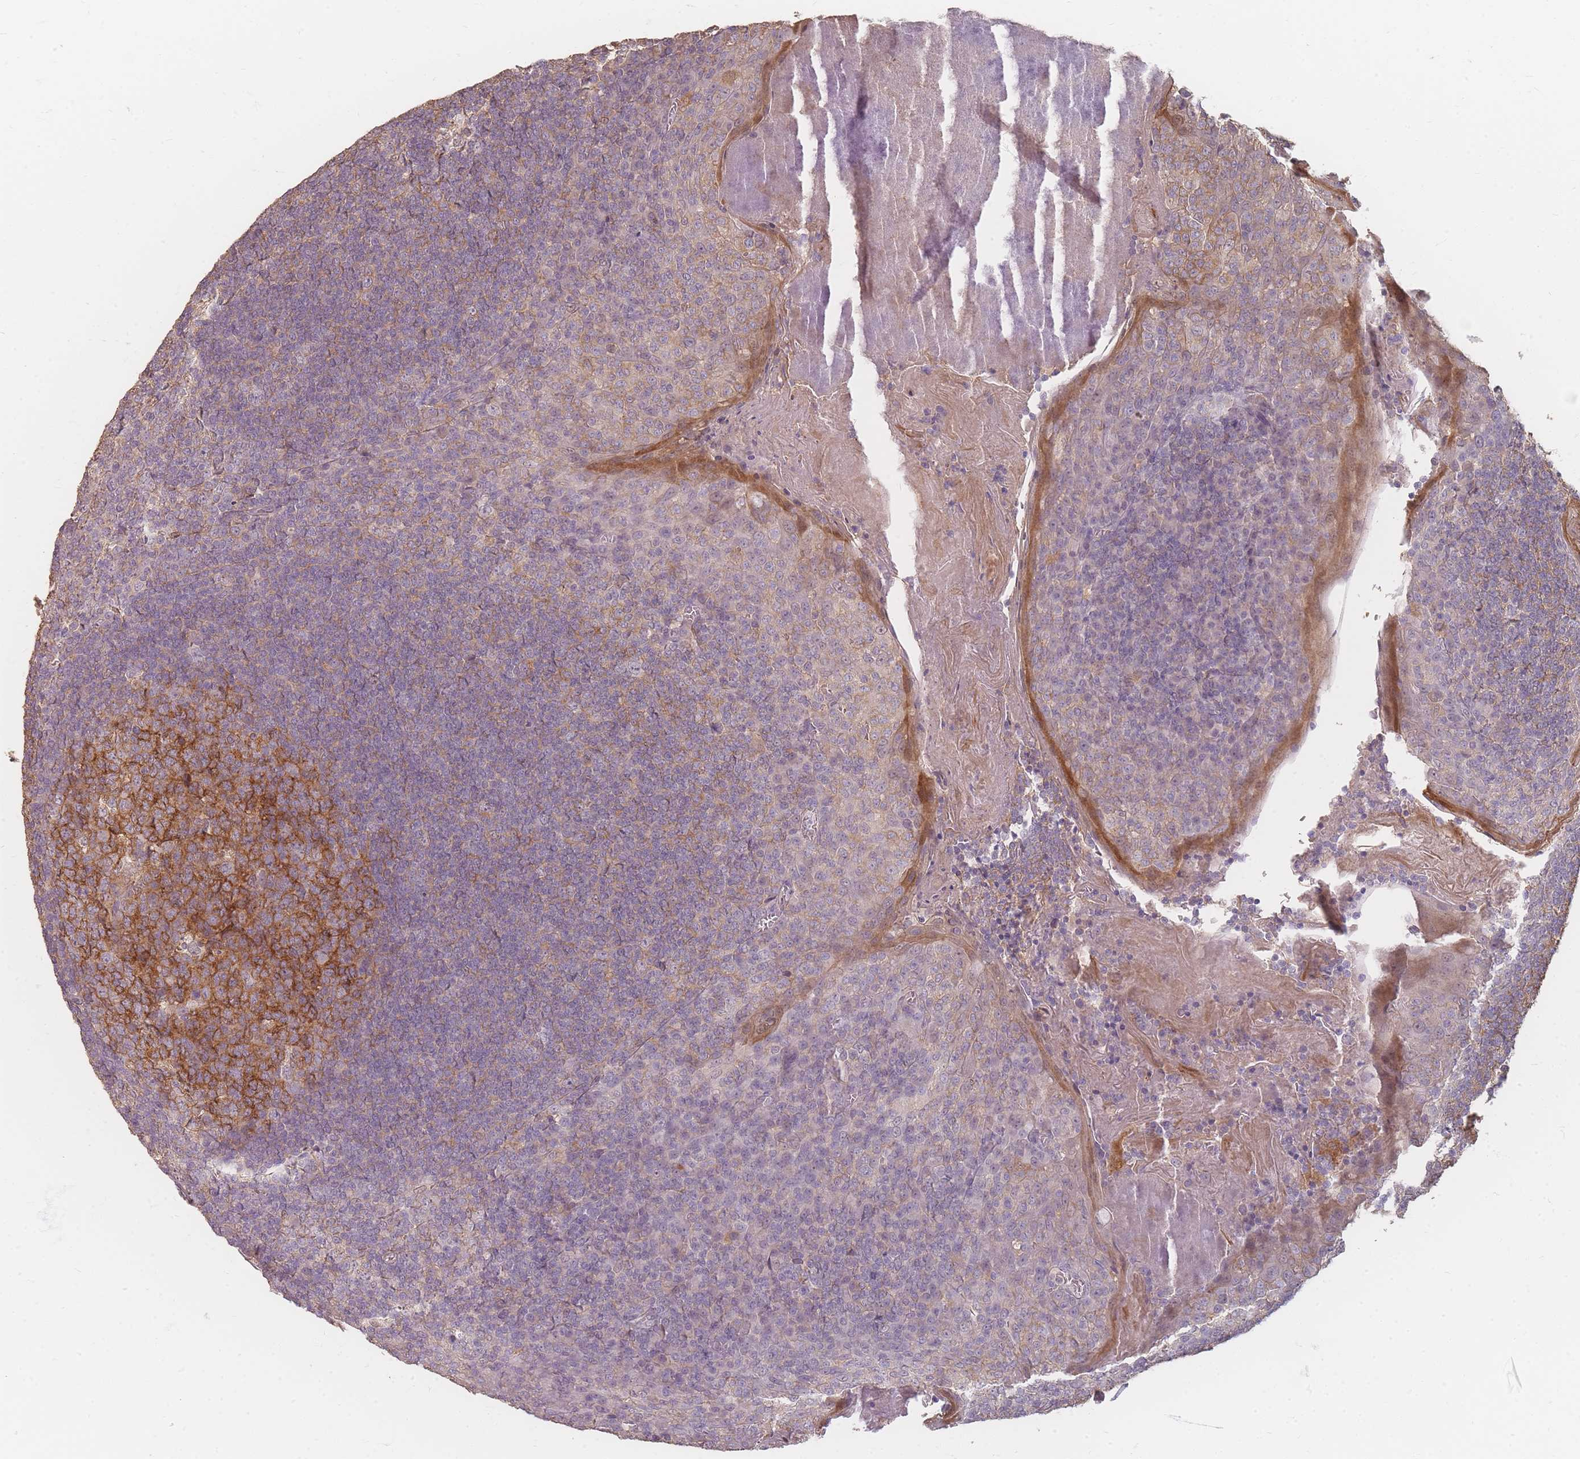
{"staining": {"intensity": "strong", "quantity": "25%-75%", "location": "cytoplasmic/membranous"}, "tissue": "tonsil", "cell_type": "Germinal center cells", "image_type": "normal", "snomed": [{"axis": "morphology", "description": "Normal tissue, NOS"}, {"axis": "topography", "description": "Tonsil"}], "caption": "A histopathology image of human tonsil stained for a protein demonstrates strong cytoplasmic/membranous brown staining in germinal center cells.", "gene": "RFTN1", "patient": {"sex": "male", "age": 27}}